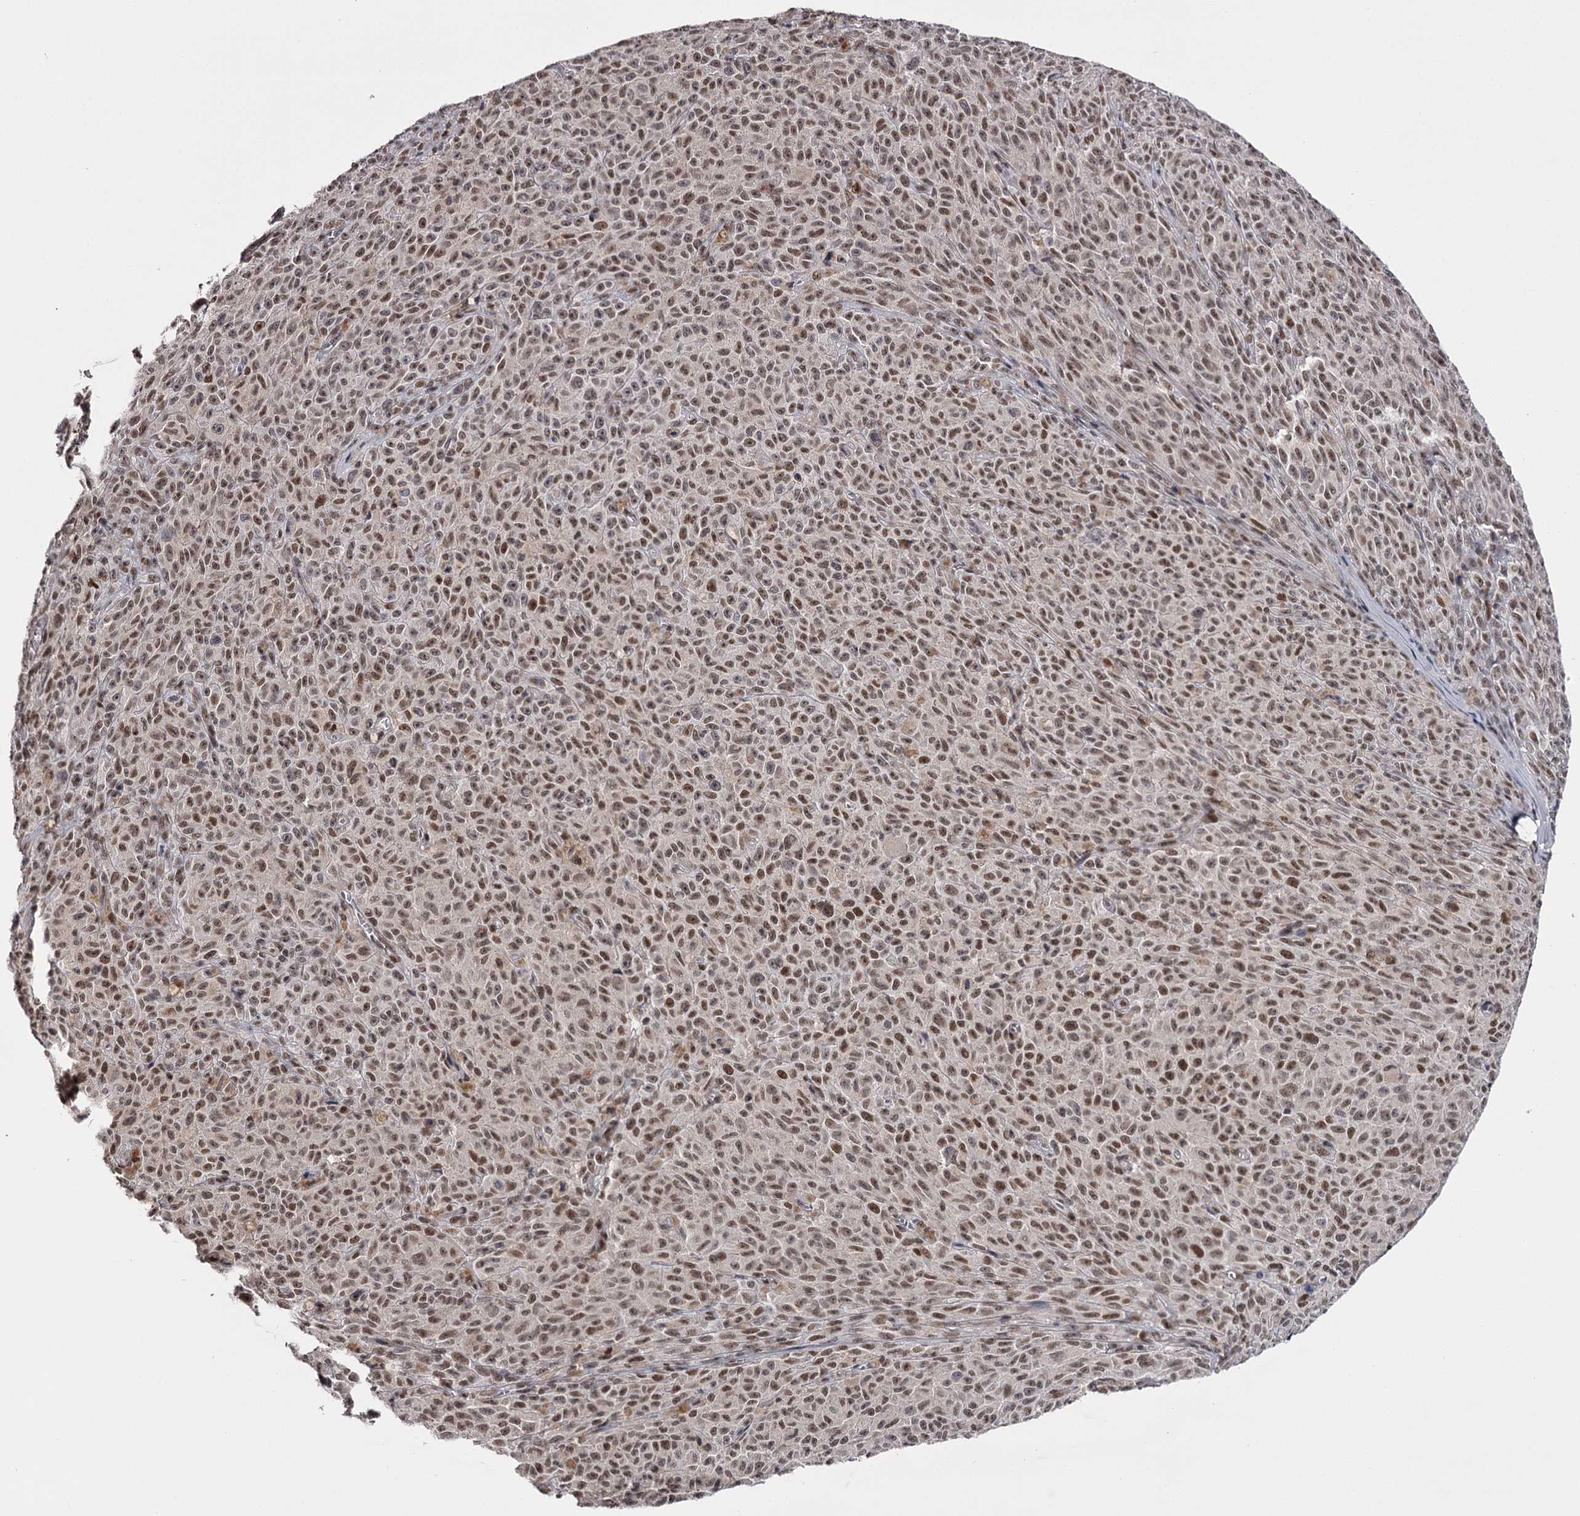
{"staining": {"intensity": "moderate", "quantity": ">75%", "location": "nuclear"}, "tissue": "melanoma", "cell_type": "Tumor cells", "image_type": "cancer", "snomed": [{"axis": "morphology", "description": "Malignant melanoma, NOS"}, {"axis": "topography", "description": "Skin"}], "caption": "Immunohistochemical staining of malignant melanoma displays moderate nuclear protein staining in about >75% of tumor cells. (DAB (3,3'-diaminobenzidine) IHC with brightfield microscopy, high magnification).", "gene": "TTC33", "patient": {"sex": "female", "age": 82}}